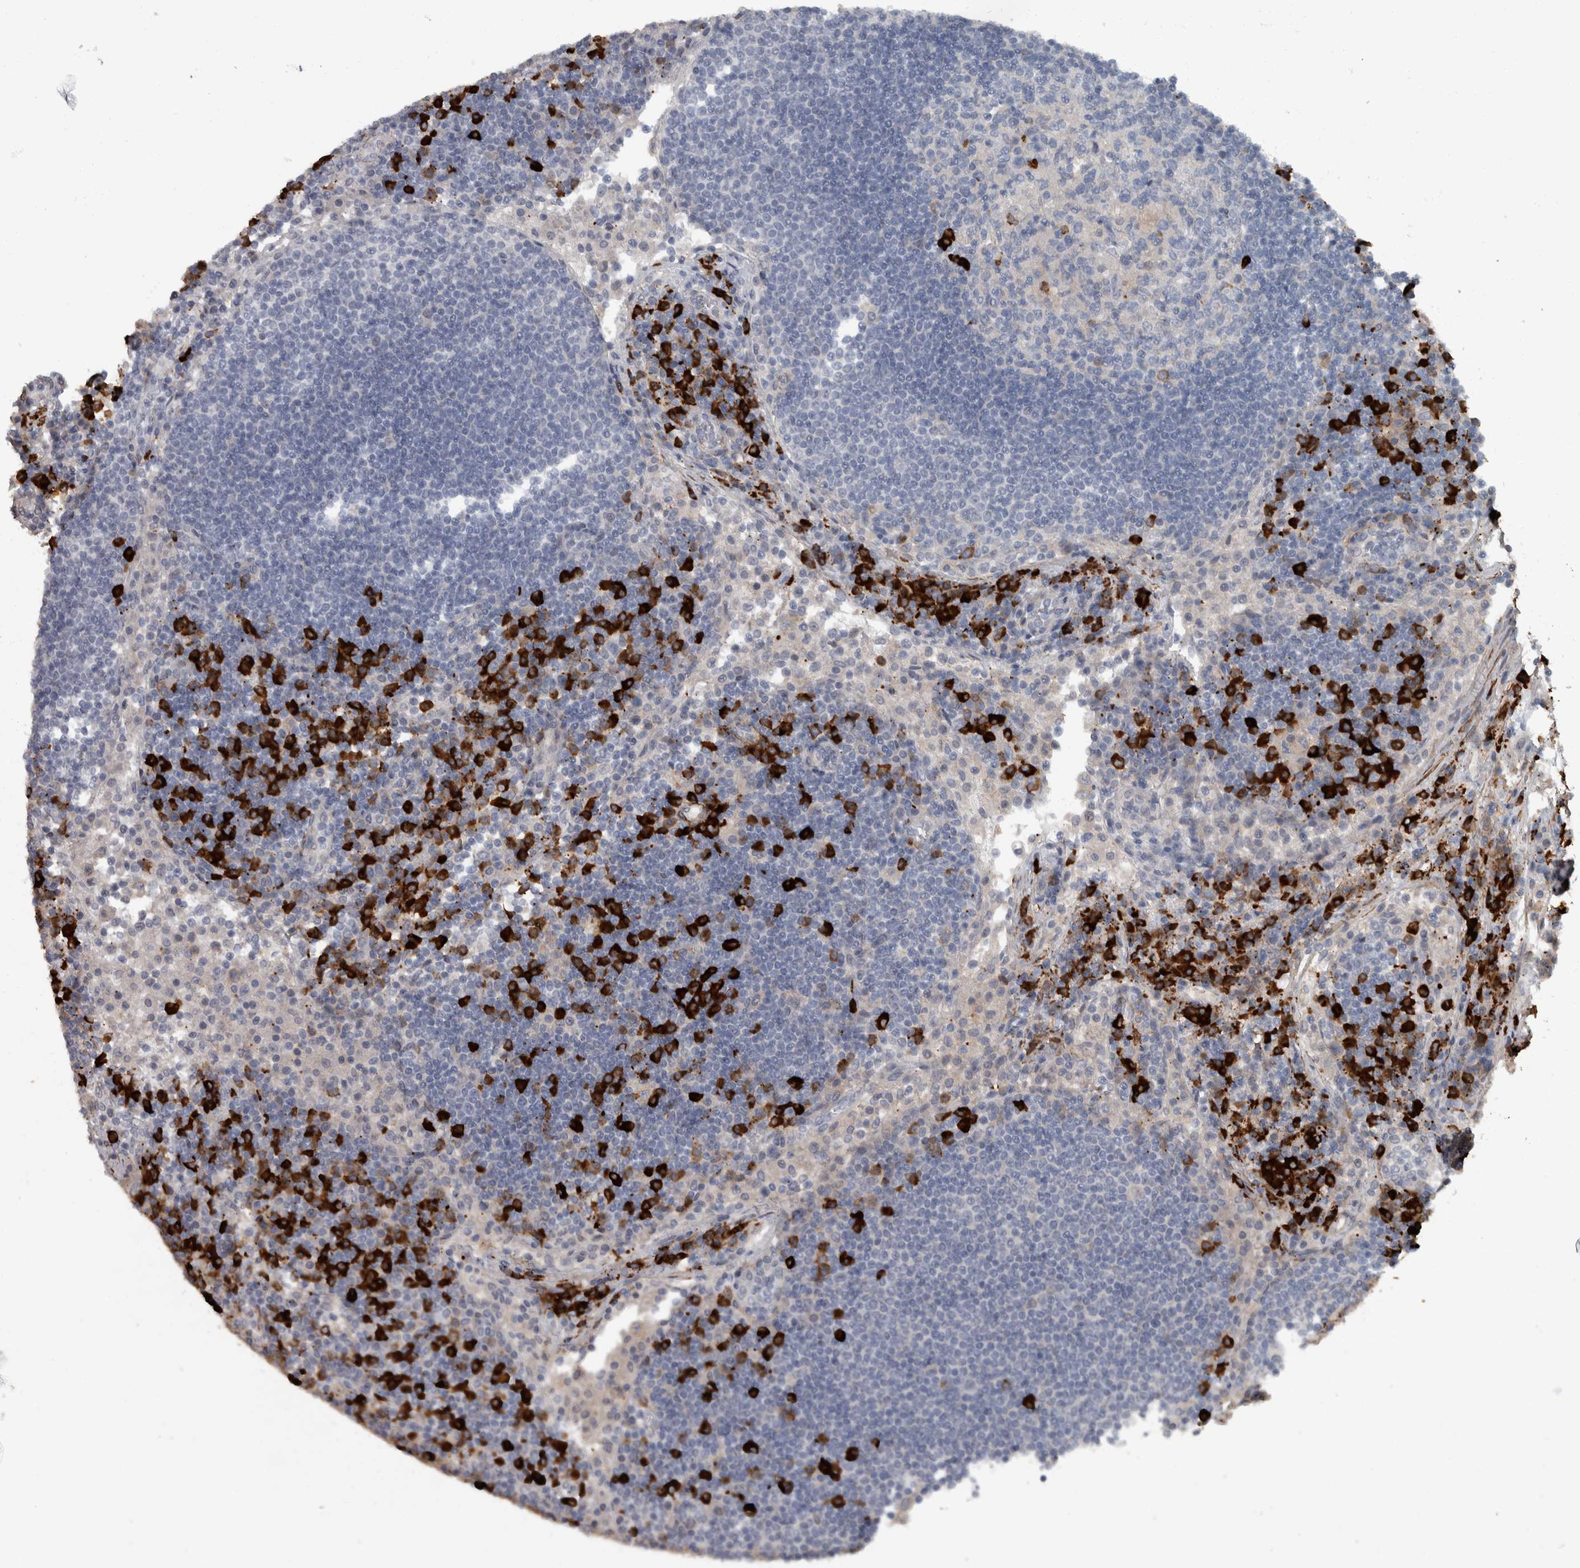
{"staining": {"intensity": "strong", "quantity": "<25%", "location": "cytoplasmic/membranous"}, "tissue": "lymph node", "cell_type": "Germinal center cells", "image_type": "normal", "snomed": [{"axis": "morphology", "description": "Normal tissue, NOS"}, {"axis": "topography", "description": "Lymph node"}], "caption": "A brown stain labels strong cytoplasmic/membranous positivity of a protein in germinal center cells of benign human lymph node. (DAB = brown stain, brightfield microscopy at high magnification).", "gene": "MASTL", "patient": {"sex": "female", "age": 53}}